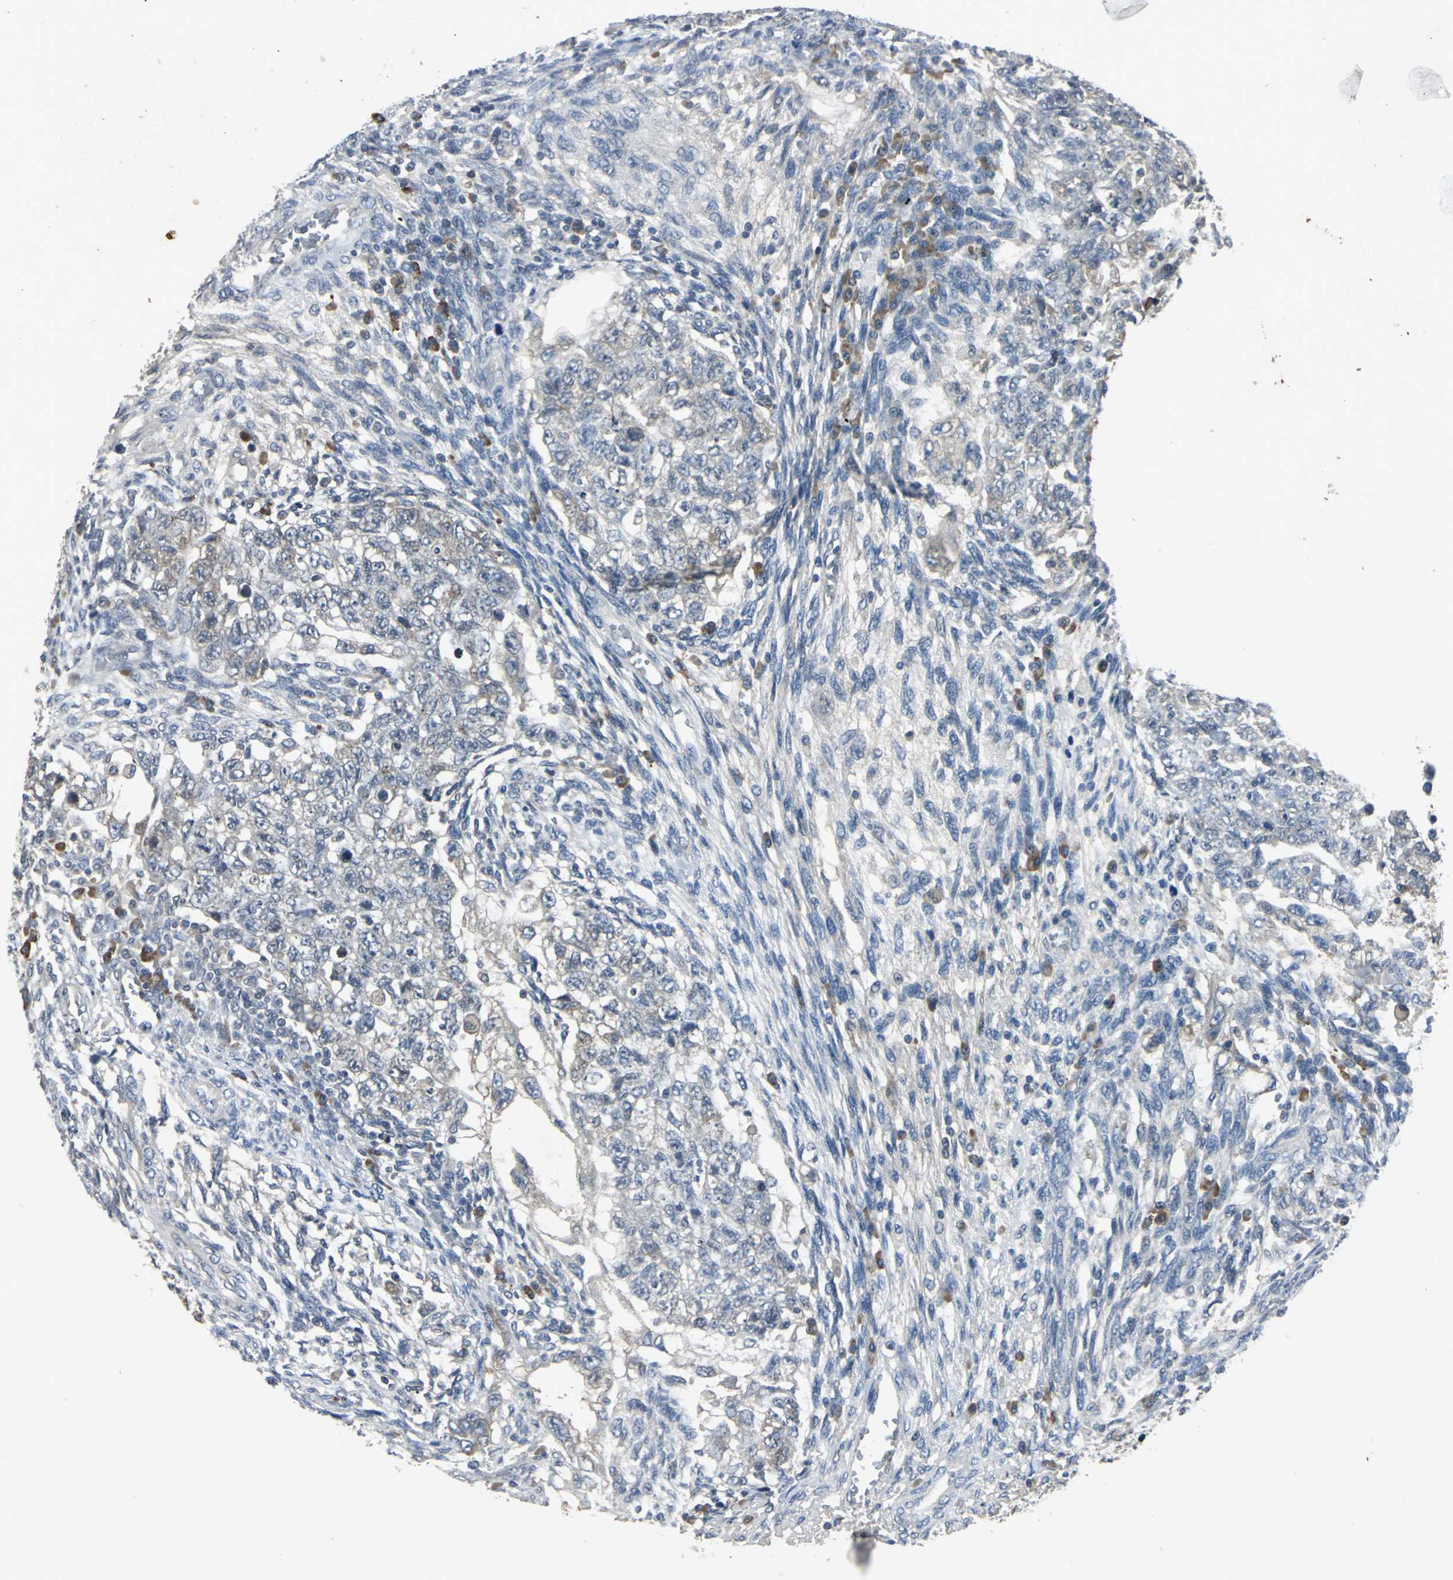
{"staining": {"intensity": "weak", "quantity": "25%-75%", "location": "cytoplasmic/membranous"}, "tissue": "testis cancer", "cell_type": "Tumor cells", "image_type": "cancer", "snomed": [{"axis": "morphology", "description": "Normal tissue, NOS"}, {"axis": "morphology", "description": "Carcinoma, Embryonal, NOS"}, {"axis": "topography", "description": "Testis"}], "caption": "Immunohistochemical staining of testis embryonal carcinoma demonstrates low levels of weak cytoplasmic/membranous expression in about 25%-75% of tumor cells. Nuclei are stained in blue.", "gene": "SLC2A13", "patient": {"sex": "male", "age": 36}}